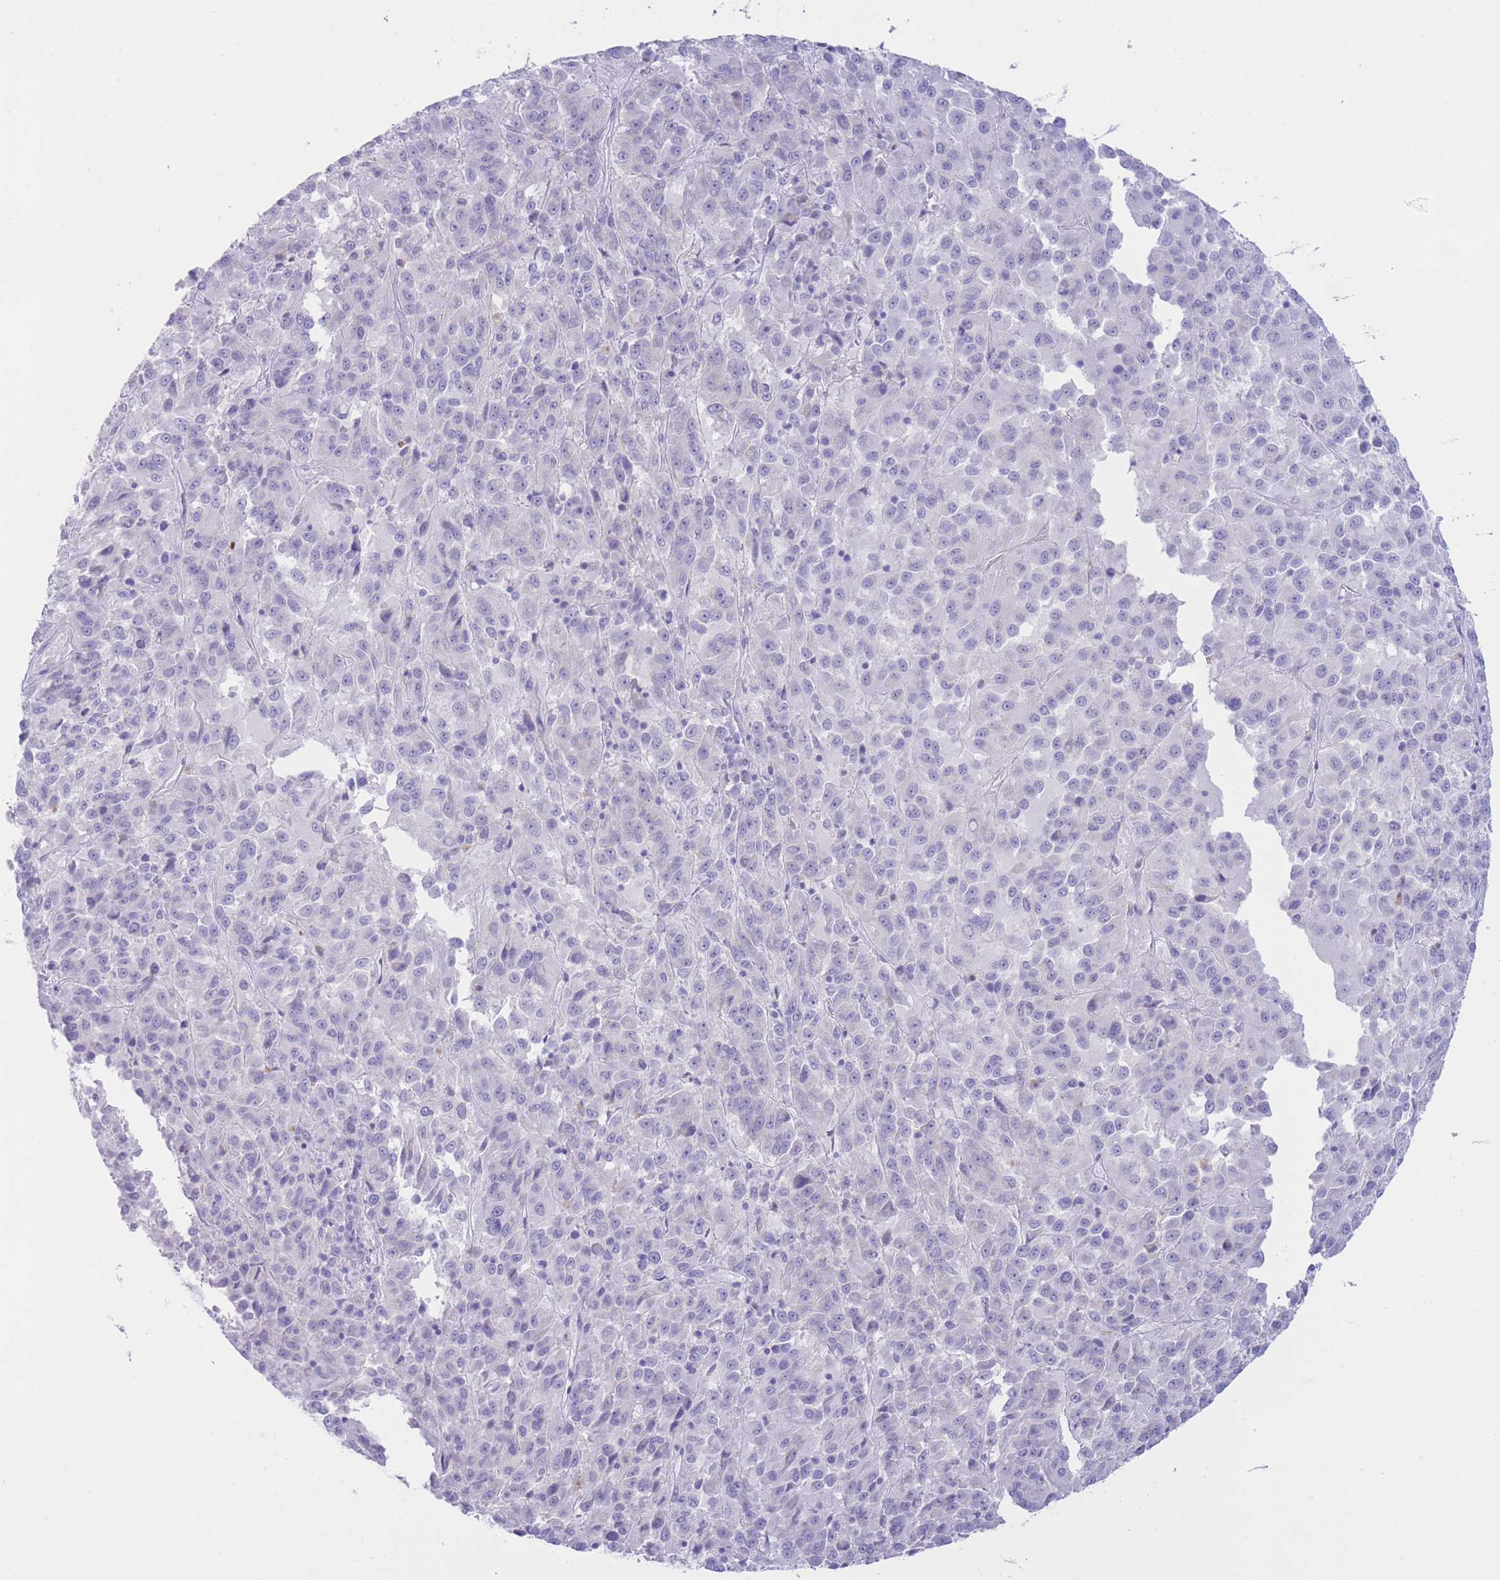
{"staining": {"intensity": "negative", "quantity": "none", "location": "none"}, "tissue": "melanoma", "cell_type": "Tumor cells", "image_type": "cancer", "snomed": [{"axis": "morphology", "description": "Malignant melanoma, Metastatic site"}, {"axis": "topography", "description": "Lung"}], "caption": "High magnification brightfield microscopy of melanoma stained with DAB (3,3'-diaminobenzidine) (brown) and counterstained with hematoxylin (blue): tumor cells show no significant staining.", "gene": "VWA8", "patient": {"sex": "male", "age": 64}}